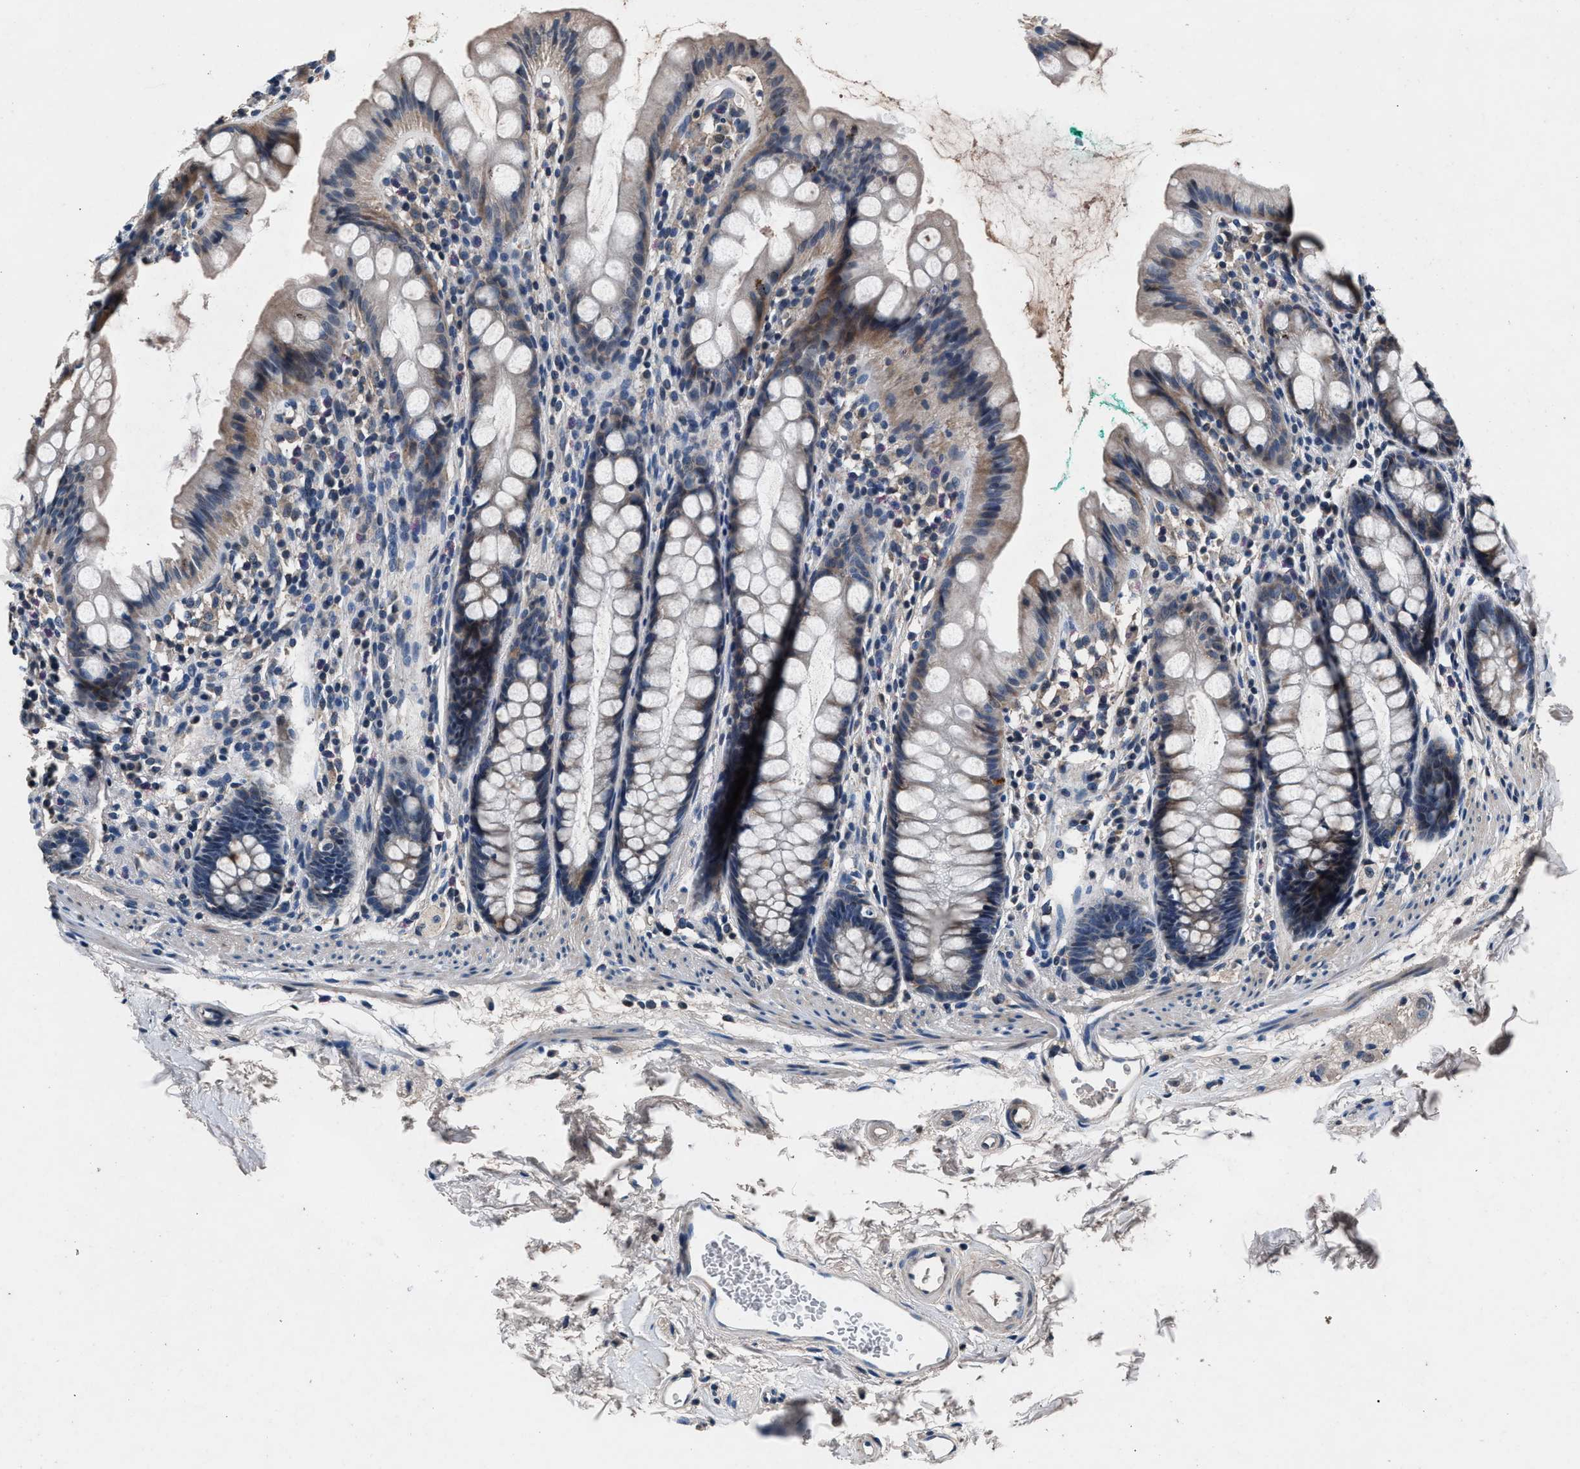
{"staining": {"intensity": "weak", "quantity": "<25%", "location": "cytoplasmic/membranous"}, "tissue": "rectum", "cell_type": "Glandular cells", "image_type": "normal", "snomed": [{"axis": "morphology", "description": "Normal tissue, NOS"}, {"axis": "topography", "description": "Rectum"}], "caption": "This is an immunohistochemistry photomicrograph of benign human rectum. There is no staining in glandular cells.", "gene": "DENND6B", "patient": {"sex": "female", "age": 65}}